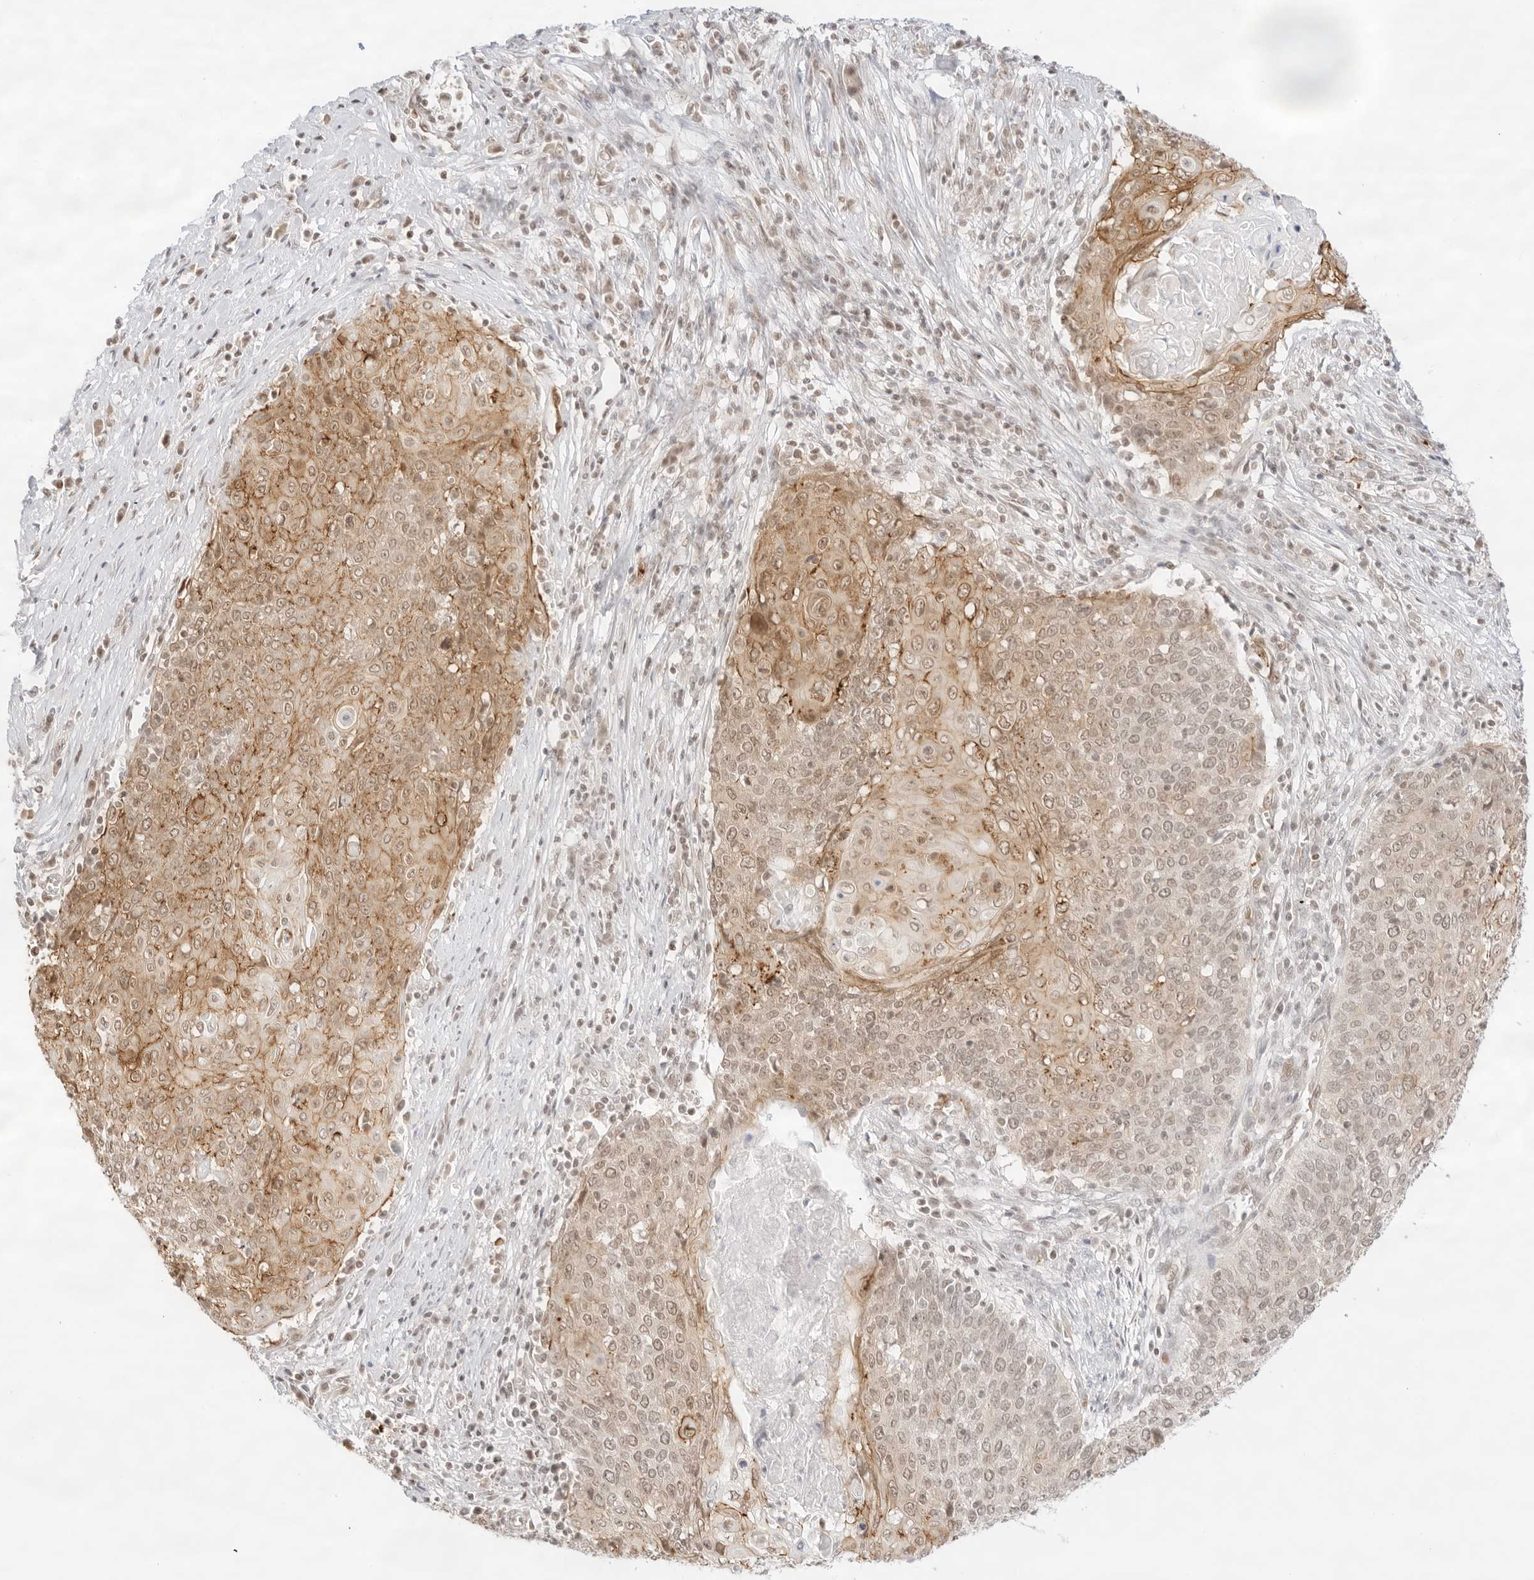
{"staining": {"intensity": "moderate", "quantity": ">75%", "location": "cytoplasmic/membranous,nuclear"}, "tissue": "cervical cancer", "cell_type": "Tumor cells", "image_type": "cancer", "snomed": [{"axis": "morphology", "description": "Squamous cell carcinoma, NOS"}, {"axis": "topography", "description": "Cervix"}], "caption": "Protein analysis of cervical squamous cell carcinoma tissue displays moderate cytoplasmic/membranous and nuclear staining in approximately >75% of tumor cells.", "gene": "GNAS", "patient": {"sex": "female", "age": 39}}